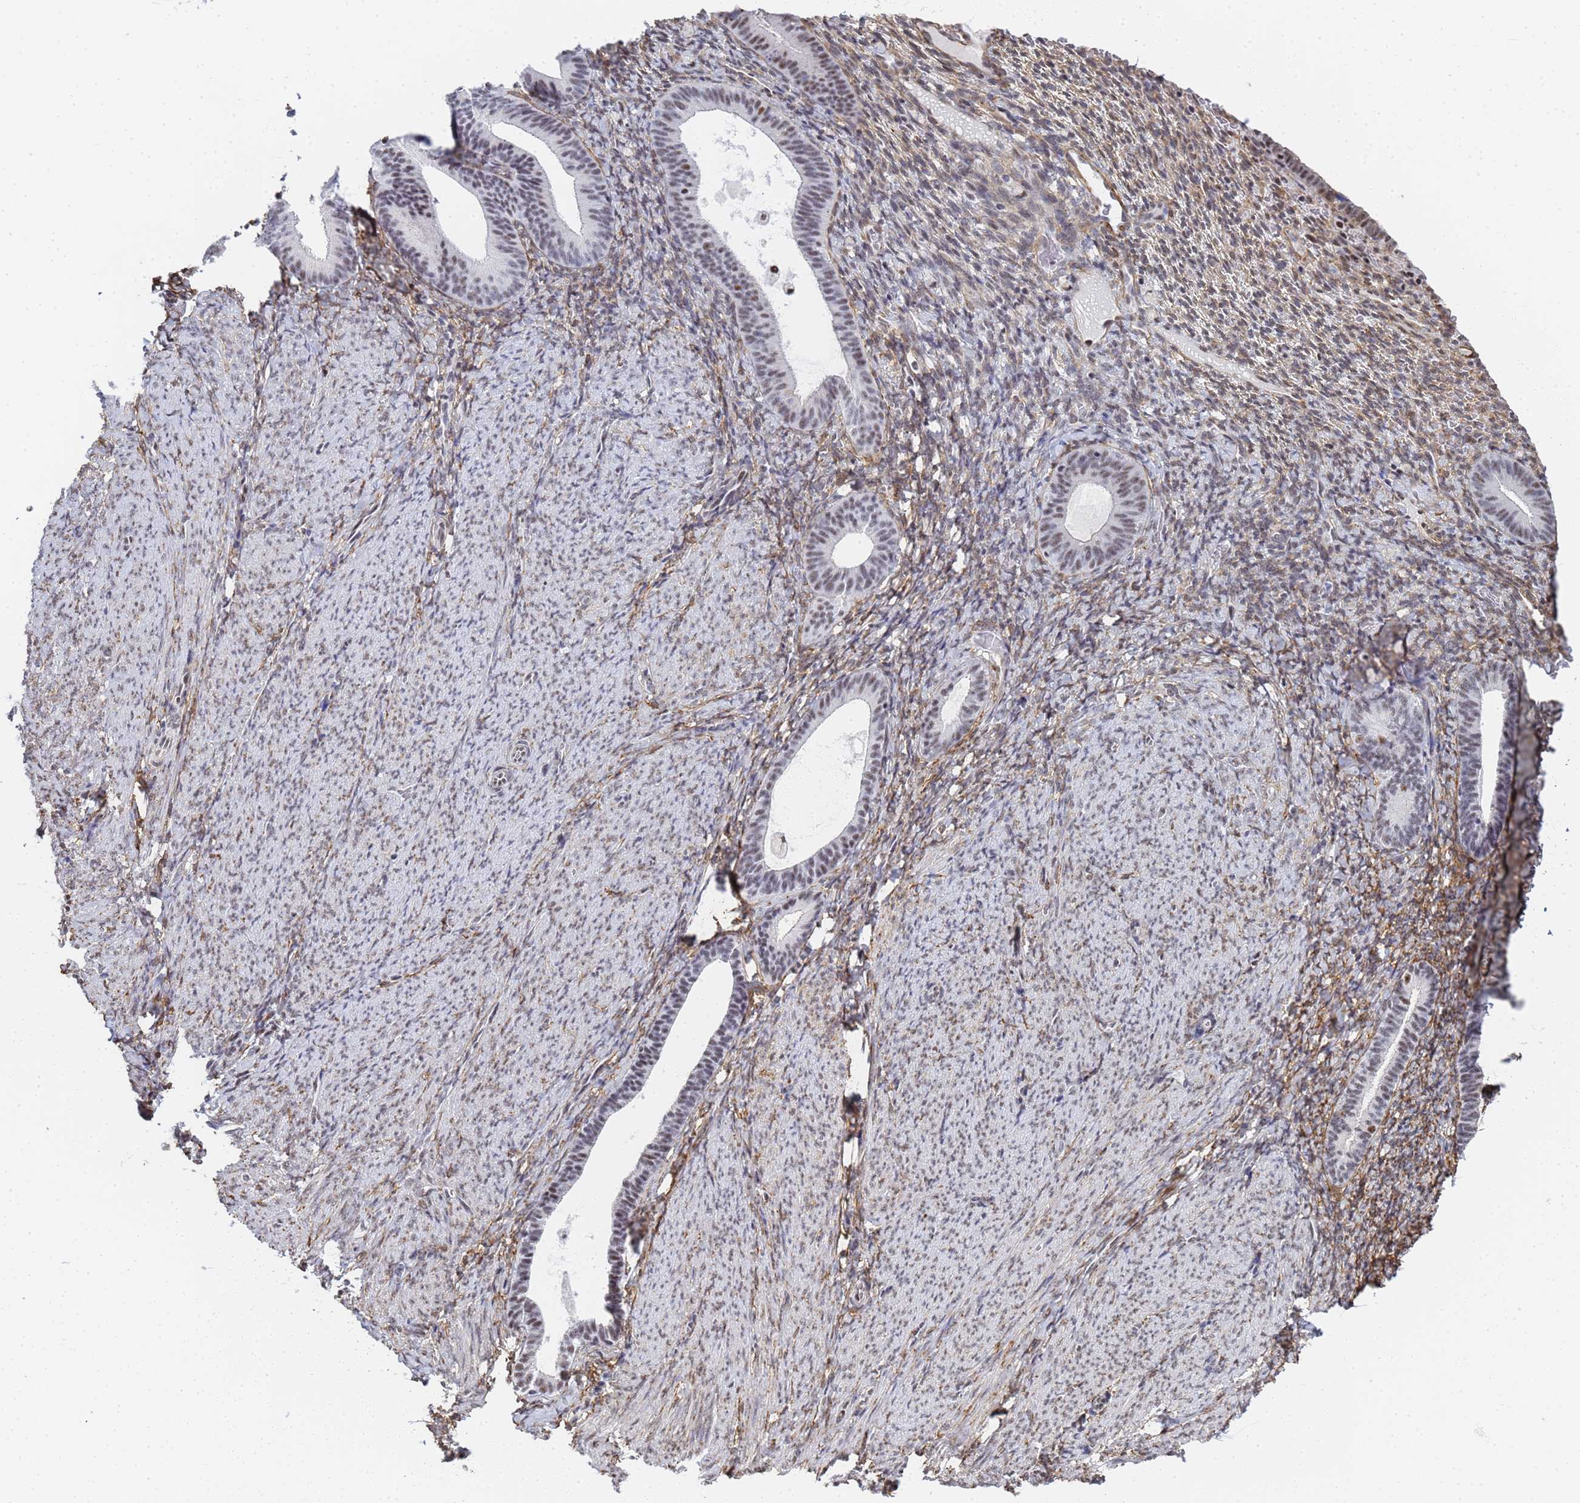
{"staining": {"intensity": "weak", "quantity": "25%-75%", "location": "nuclear"}, "tissue": "endometrium", "cell_type": "Cells in endometrial stroma", "image_type": "normal", "snomed": [{"axis": "morphology", "description": "Normal tissue, NOS"}, {"axis": "topography", "description": "Endometrium"}], "caption": "IHC of benign endometrium displays low levels of weak nuclear staining in approximately 25%-75% of cells in endometrial stroma. The staining was performed using DAB (3,3'-diaminobenzidine) to visualize the protein expression in brown, while the nuclei were stained in blue with hematoxylin (Magnification: 20x).", "gene": "PRRT4", "patient": {"sex": "female", "age": 65}}